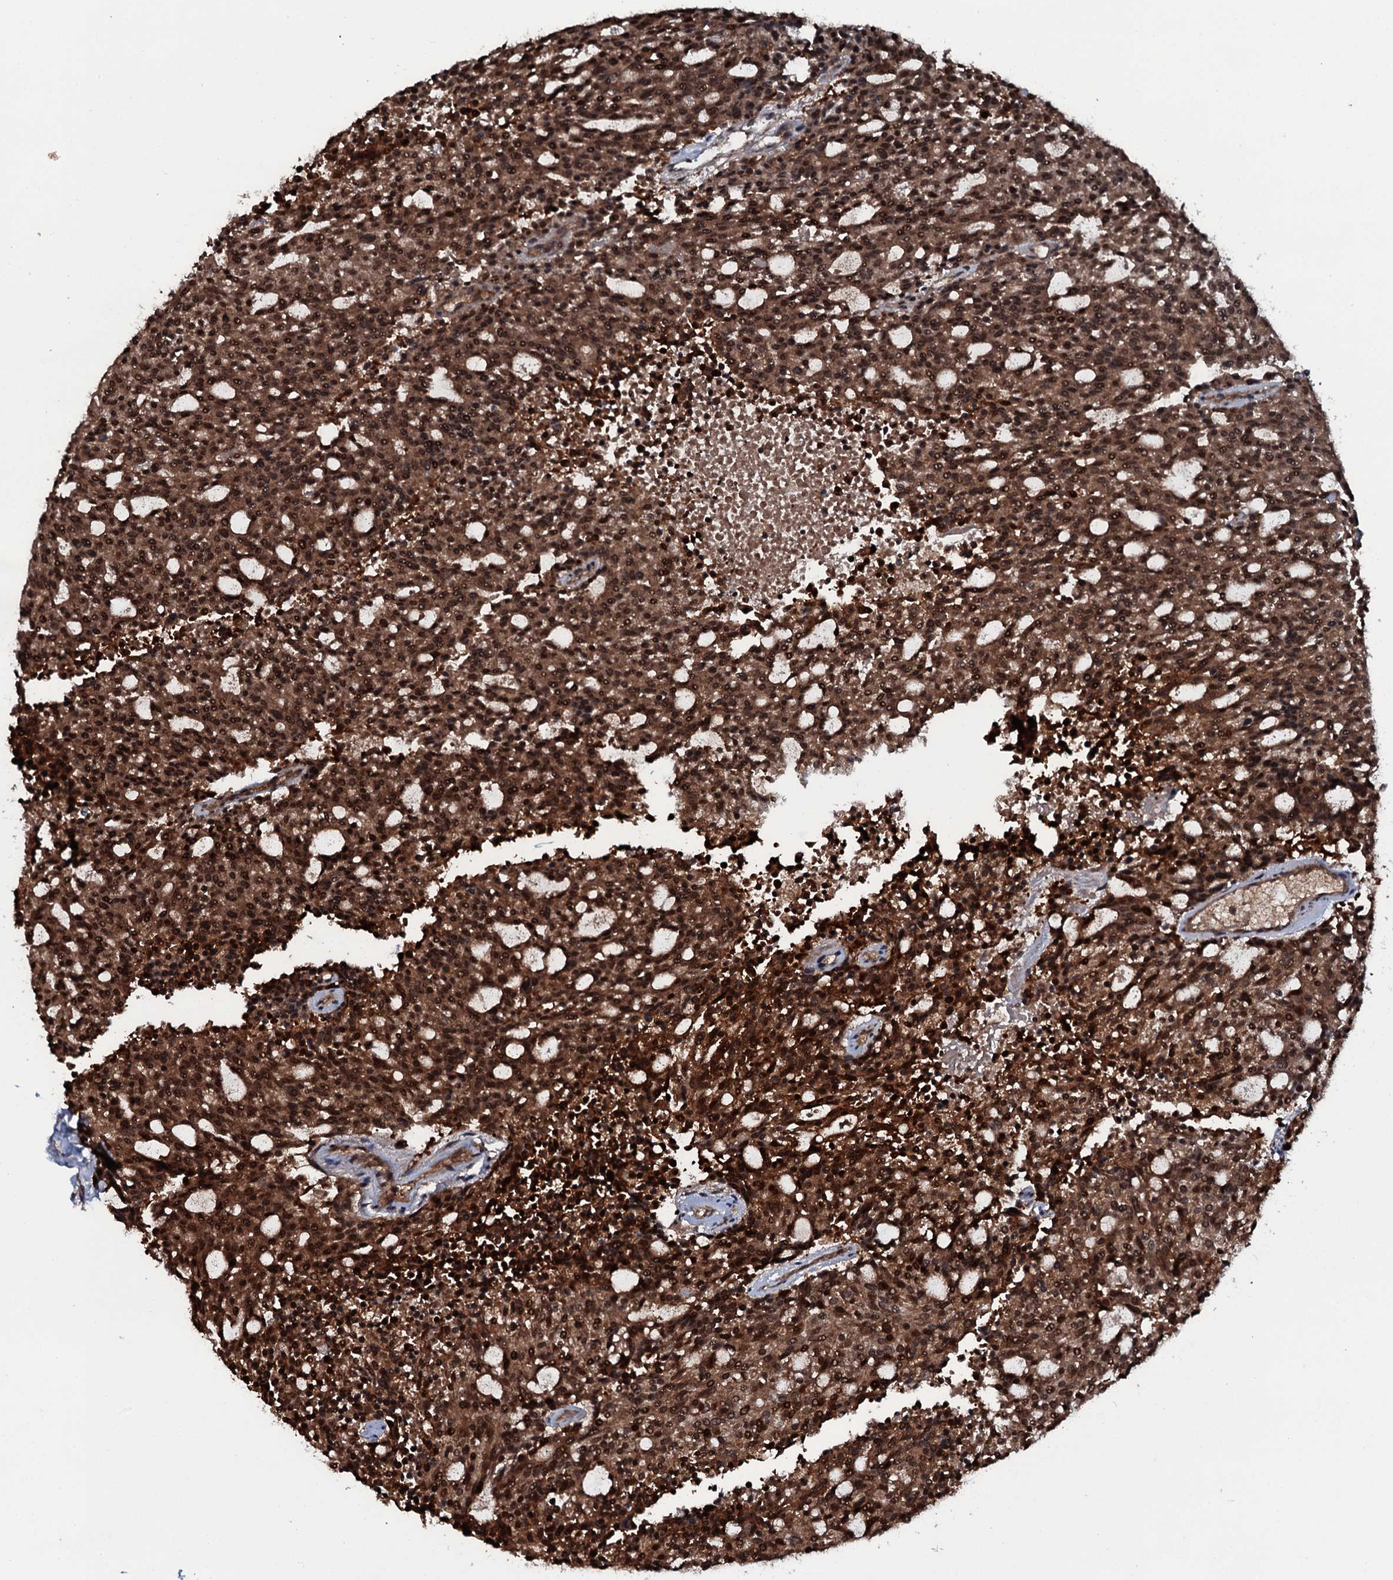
{"staining": {"intensity": "strong", "quantity": ">75%", "location": "cytoplasmic/membranous,nuclear"}, "tissue": "carcinoid", "cell_type": "Tumor cells", "image_type": "cancer", "snomed": [{"axis": "morphology", "description": "Carcinoid, malignant, NOS"}, {"axis": "topography", "description": "Pancreas"}], "caption": "This is a micrograph of immunohistochemistry staining of carcinoid, which shows strong staining in the cytoplasmic/membranous and nuclear of tumor cells.", "gene": "HDDC3", "patient": {"sex": "female", "age": 54}}